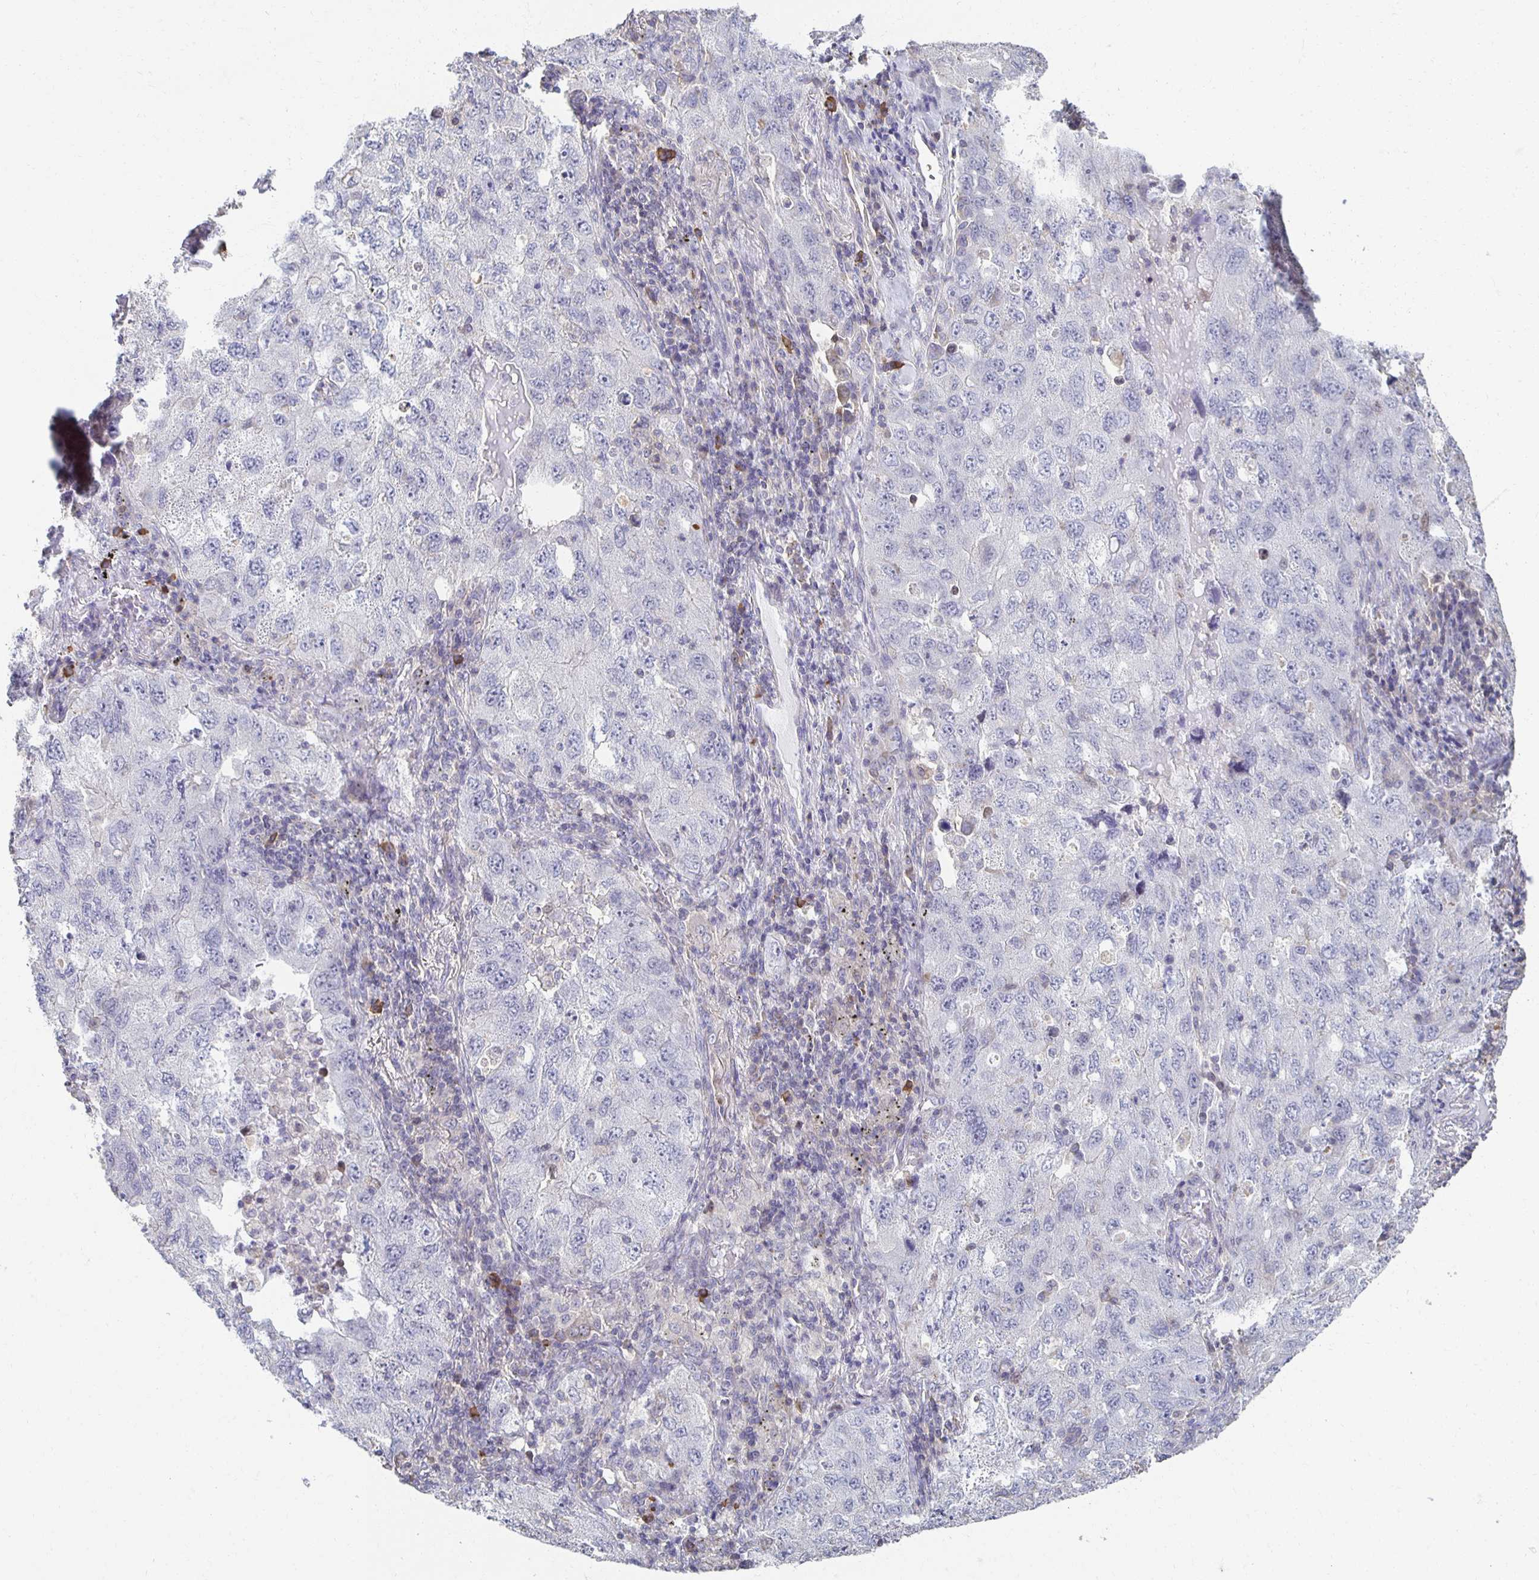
{"staining": {"intensity": "negative", "quantity": "none", "location": "none"}, "tissue": "lung cancer", "cell_type": "Tumor cells", "image_type": "cancer", "snomed": [{"axis": "morphology", "description": "Adenocarcinoma, NOS"}, {"axis": "topography", "description": "Lung"}], "caption": "There is no significant expression in tumor cells of lung cancer.", "gene": "ZNF692", "patient": {"sex": "female", "age": 57}}